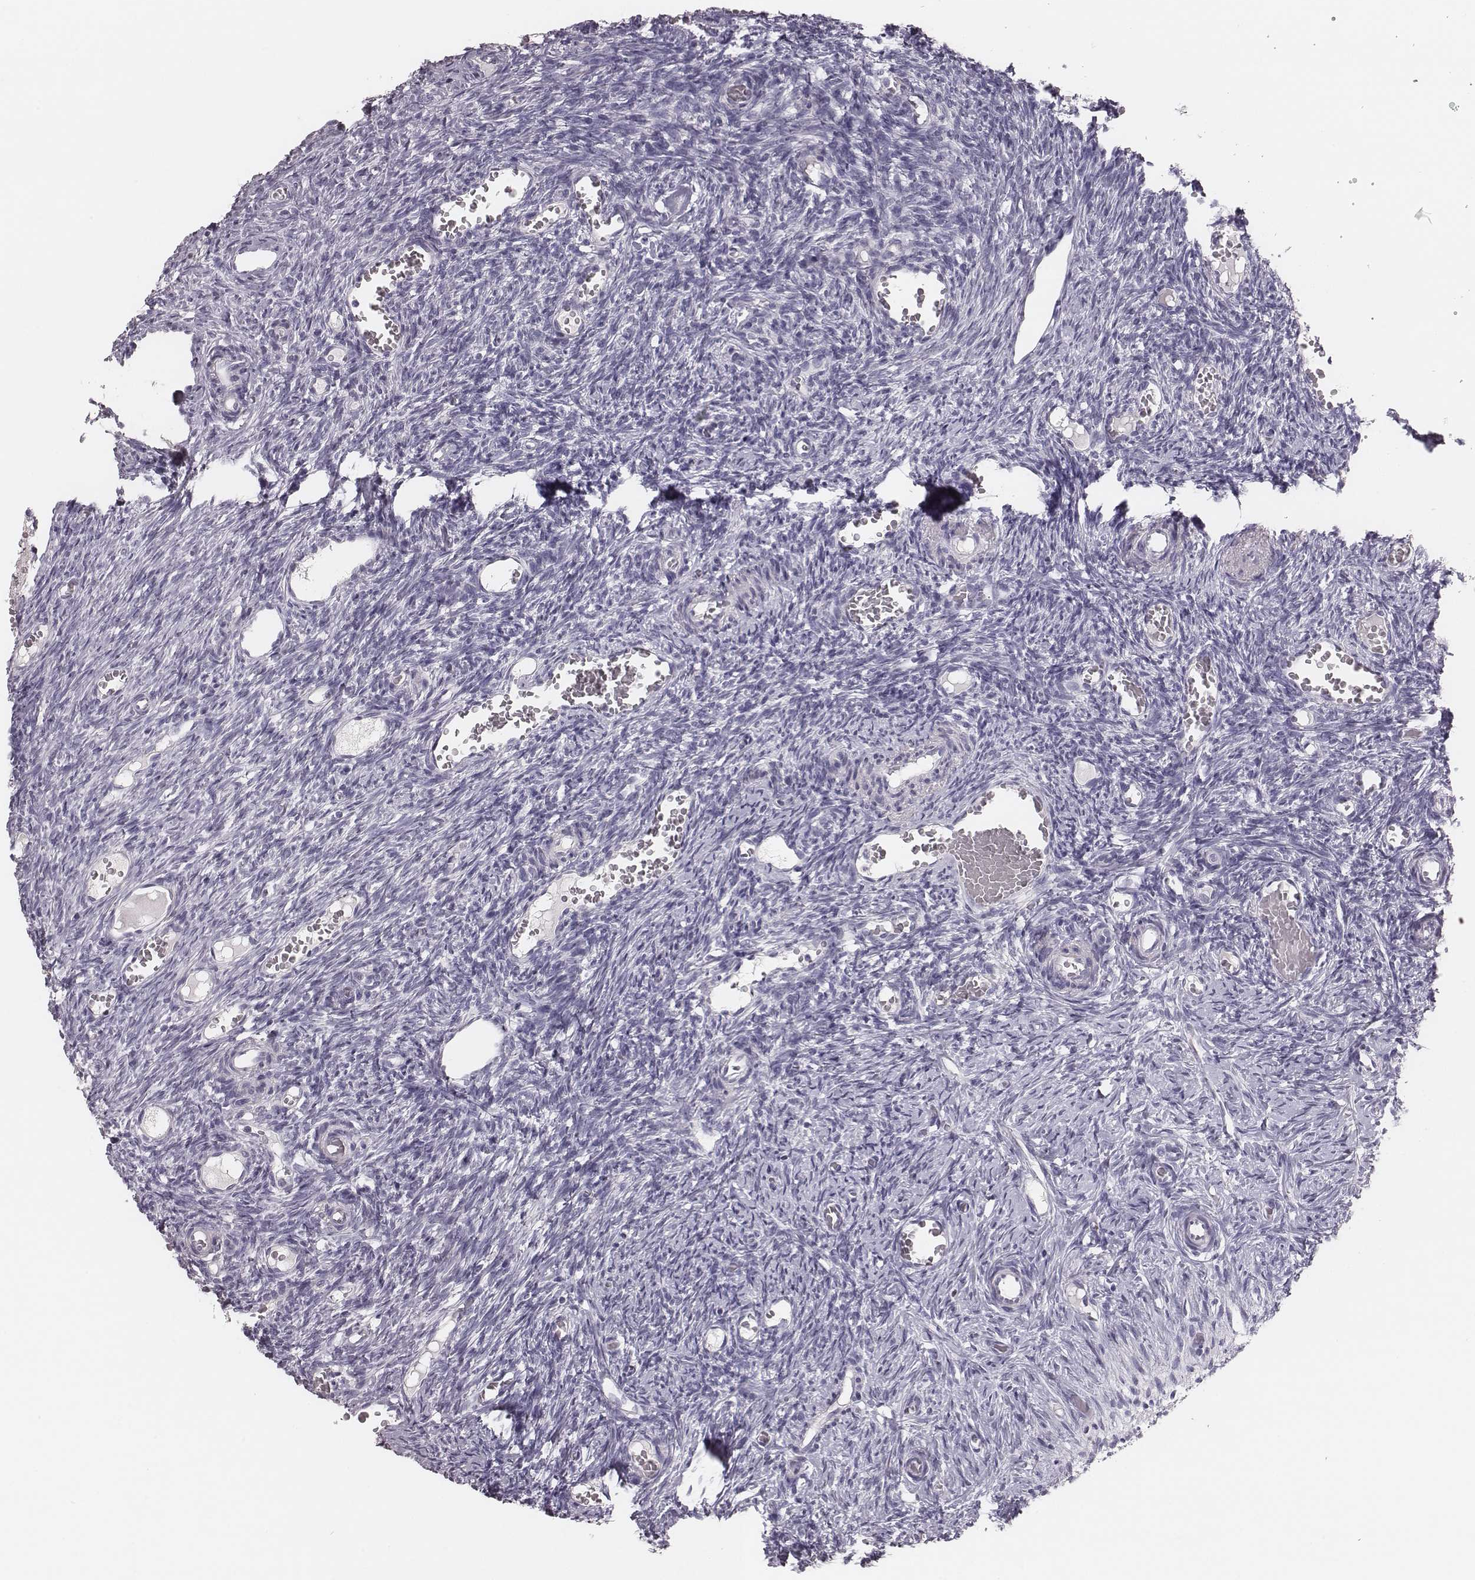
{"staining": {"intensity": "negative", "quantity": "none", "location": "none"}, "tissue": "ovary", "cell_type": "Follicle cells", "image_type": "normal", "snomed": [{"axis": "morphology", "description": "Normal tissue, NOS"}, {"axis": "topography", "description": "Ovary"}], "caption": "Image shows no protein expression in follicle cells of benign ovary.", "gene": "CSHL1", "patient": {"sex": "female", "age": 39}}